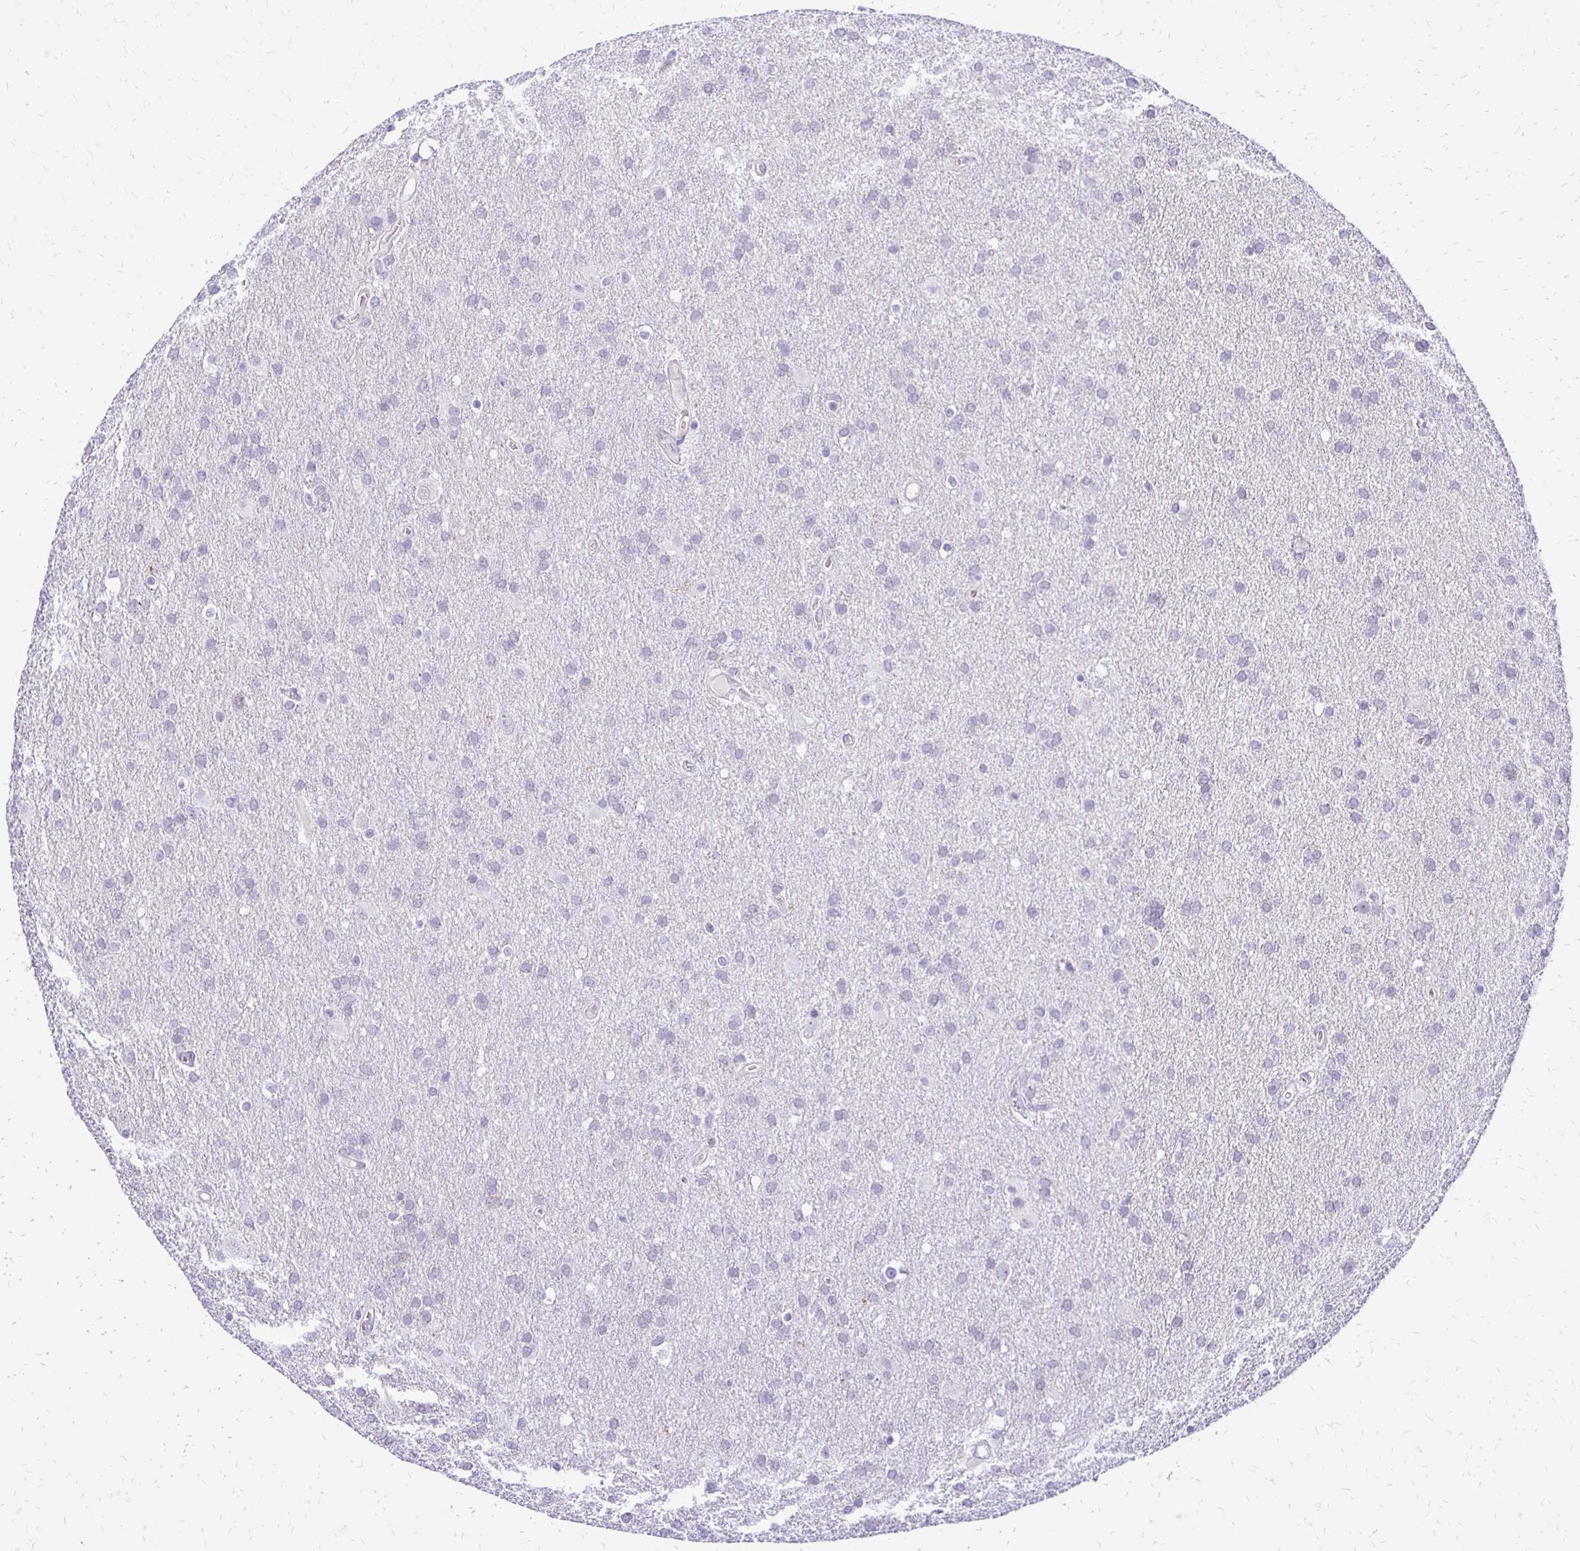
{"staining": {"intensity": "negative", "quantity": "none", "location": "none"}, "tissue": "glioma", "cell_type": "Tumor cells", "image_type": "cancer", "snomed": [{"axis": "morphology", "description": "Glioma, malignant, Low grade"}, {"axis": "topography", "description": "Brain"}], "caption": "This is a micrograph of immunohistochemistry (IHC) staining of glioma, which shows no positivity in tumor cells. (Brightfield microscopy of DAB immunohistochemistry at high magnification).", "gene": "EPYC", "patient": {"sex": "male", "age": 66}}